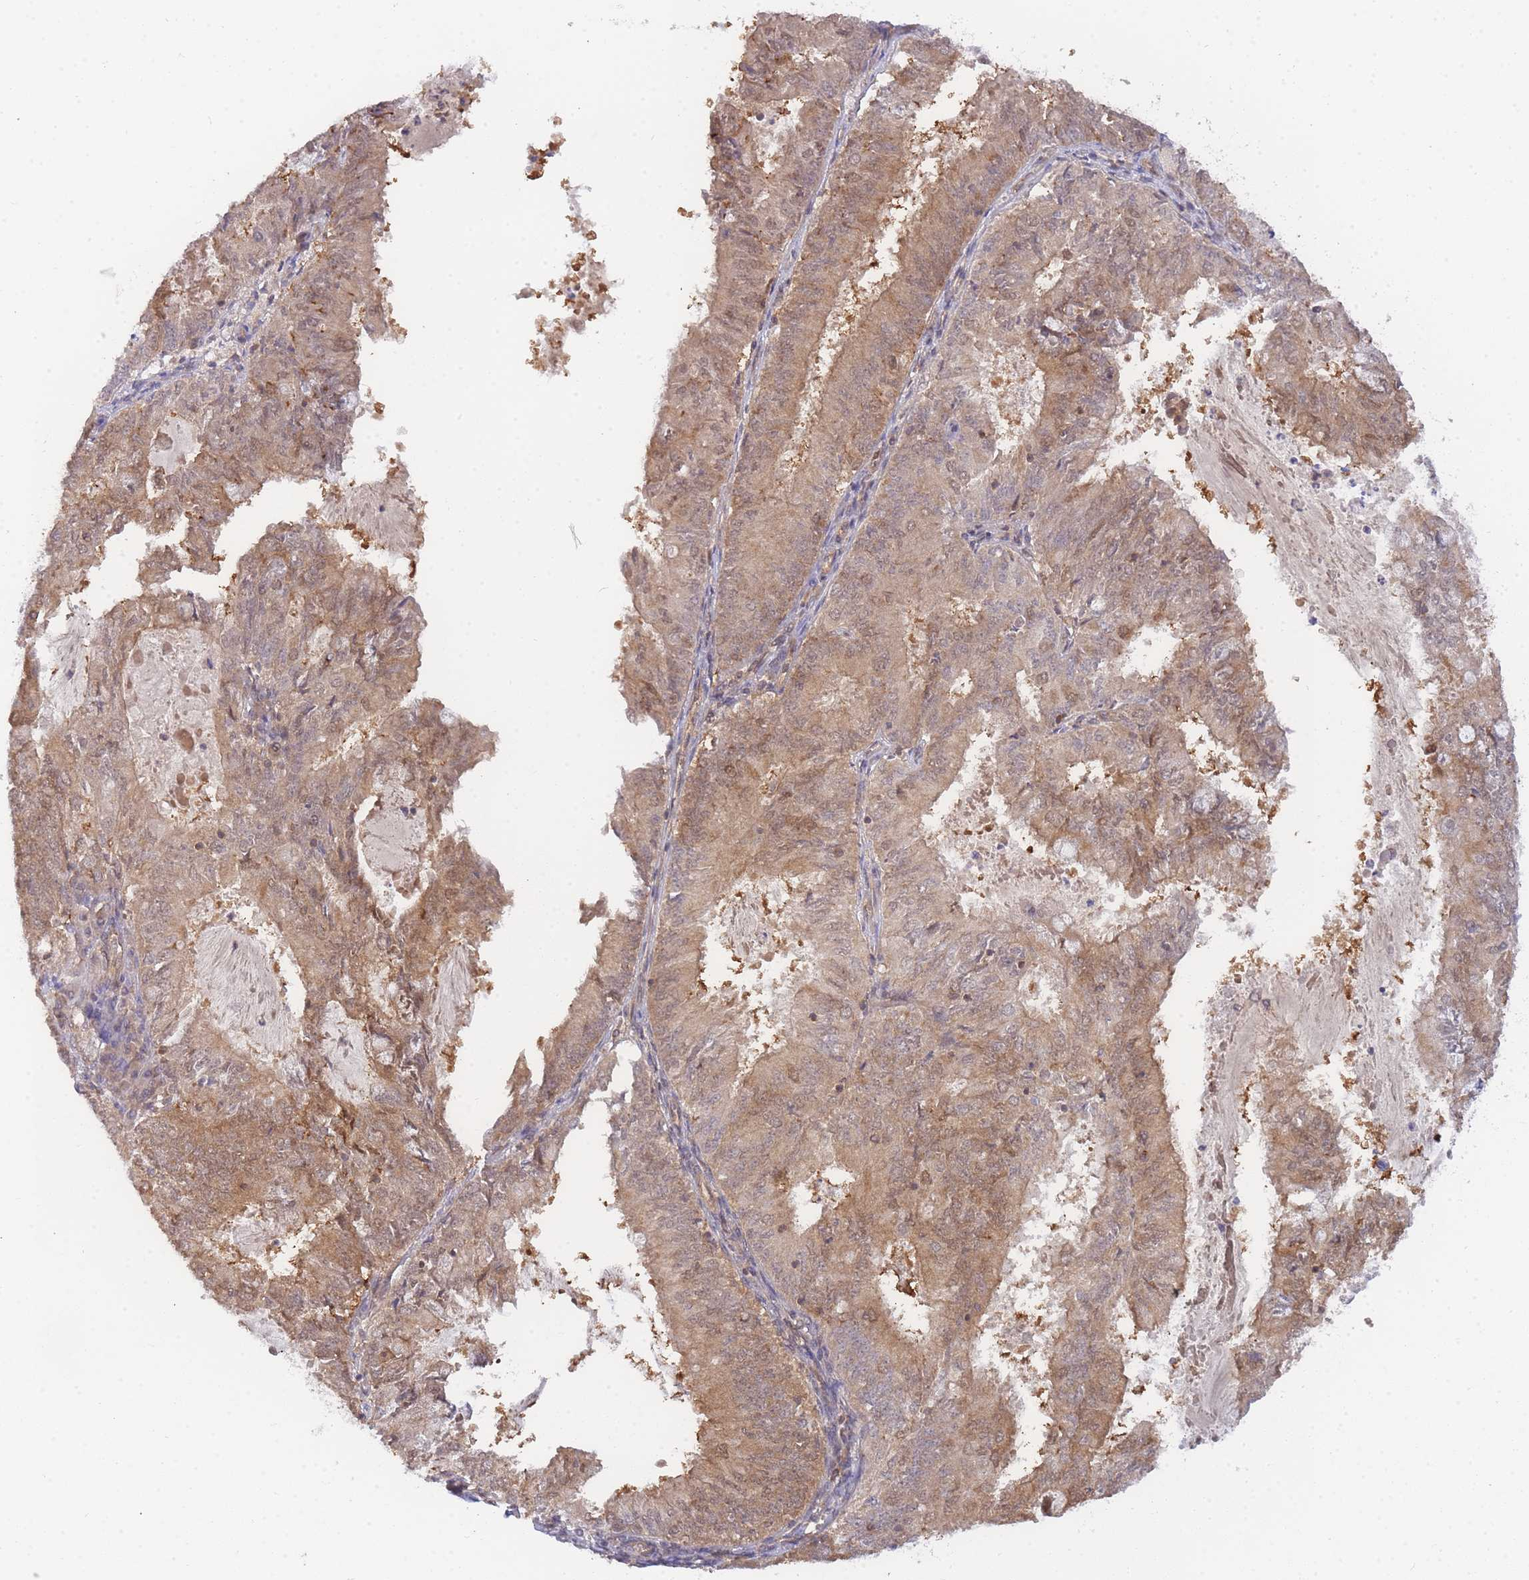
{"staining": {"intensity": "moderate", "quantity": ">75%", "location": "cytoplasmic/membranous,nuclear"}, "tissue": "endometrial cancer", "cell_type": "Tumor cells", "image_type": "cancer", "snomed": [{"axis": "morphology", "description": "Adenocarcinoma, NOS"}, {"axis": "topography", "description": "Endometrium"}], "caption": "Moderate cytoplasmic/membranous and nuclear protein staining is appreciated in approximately >75% of tumor cells in endometrial adenocarcinoma. Nuclei are stained in blue.", "gene": "KIAA1191", "patient": {"sex": "female", "age": 57}}